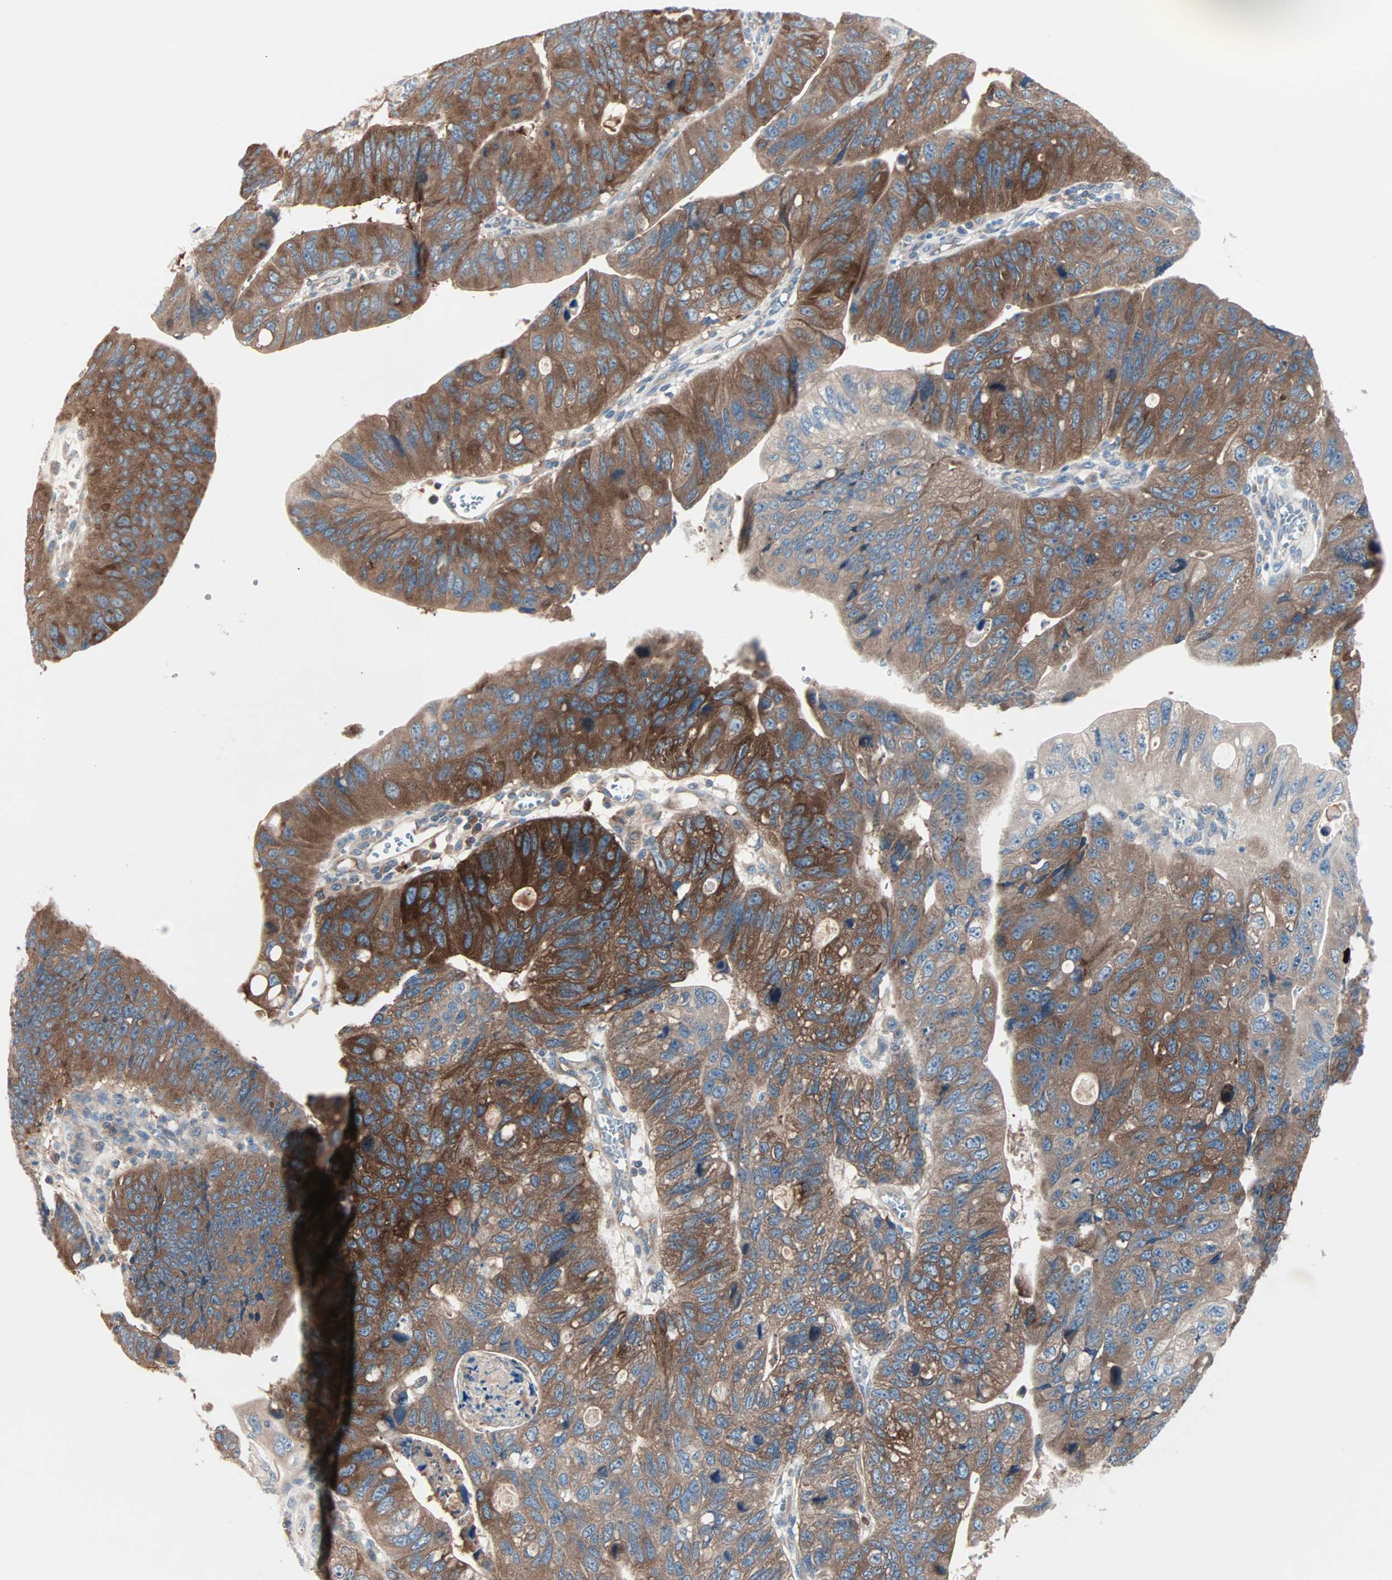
{"staining": {"intensity": "strong", "quantity": ">75%", "location": "cytoplasmic/membranous"}, "tissue": "stomach cancer", "cell_type": "Tumor cells", "image_type": "cancer", "snomed": [{"axis": "morphology", "description": "Adenocarcinoma, NOS"}, {"axis": "topography", "description": "Stomach"}], "caption": "Strong cytoplasmic/membranous positivity for a protein is identified in approximately >75% of tumor cells of stomach adenocarcinoma using immunohistochemistry (IHC).", "gene": "CAD", "patient": {"sex": "male", "age": 59}}